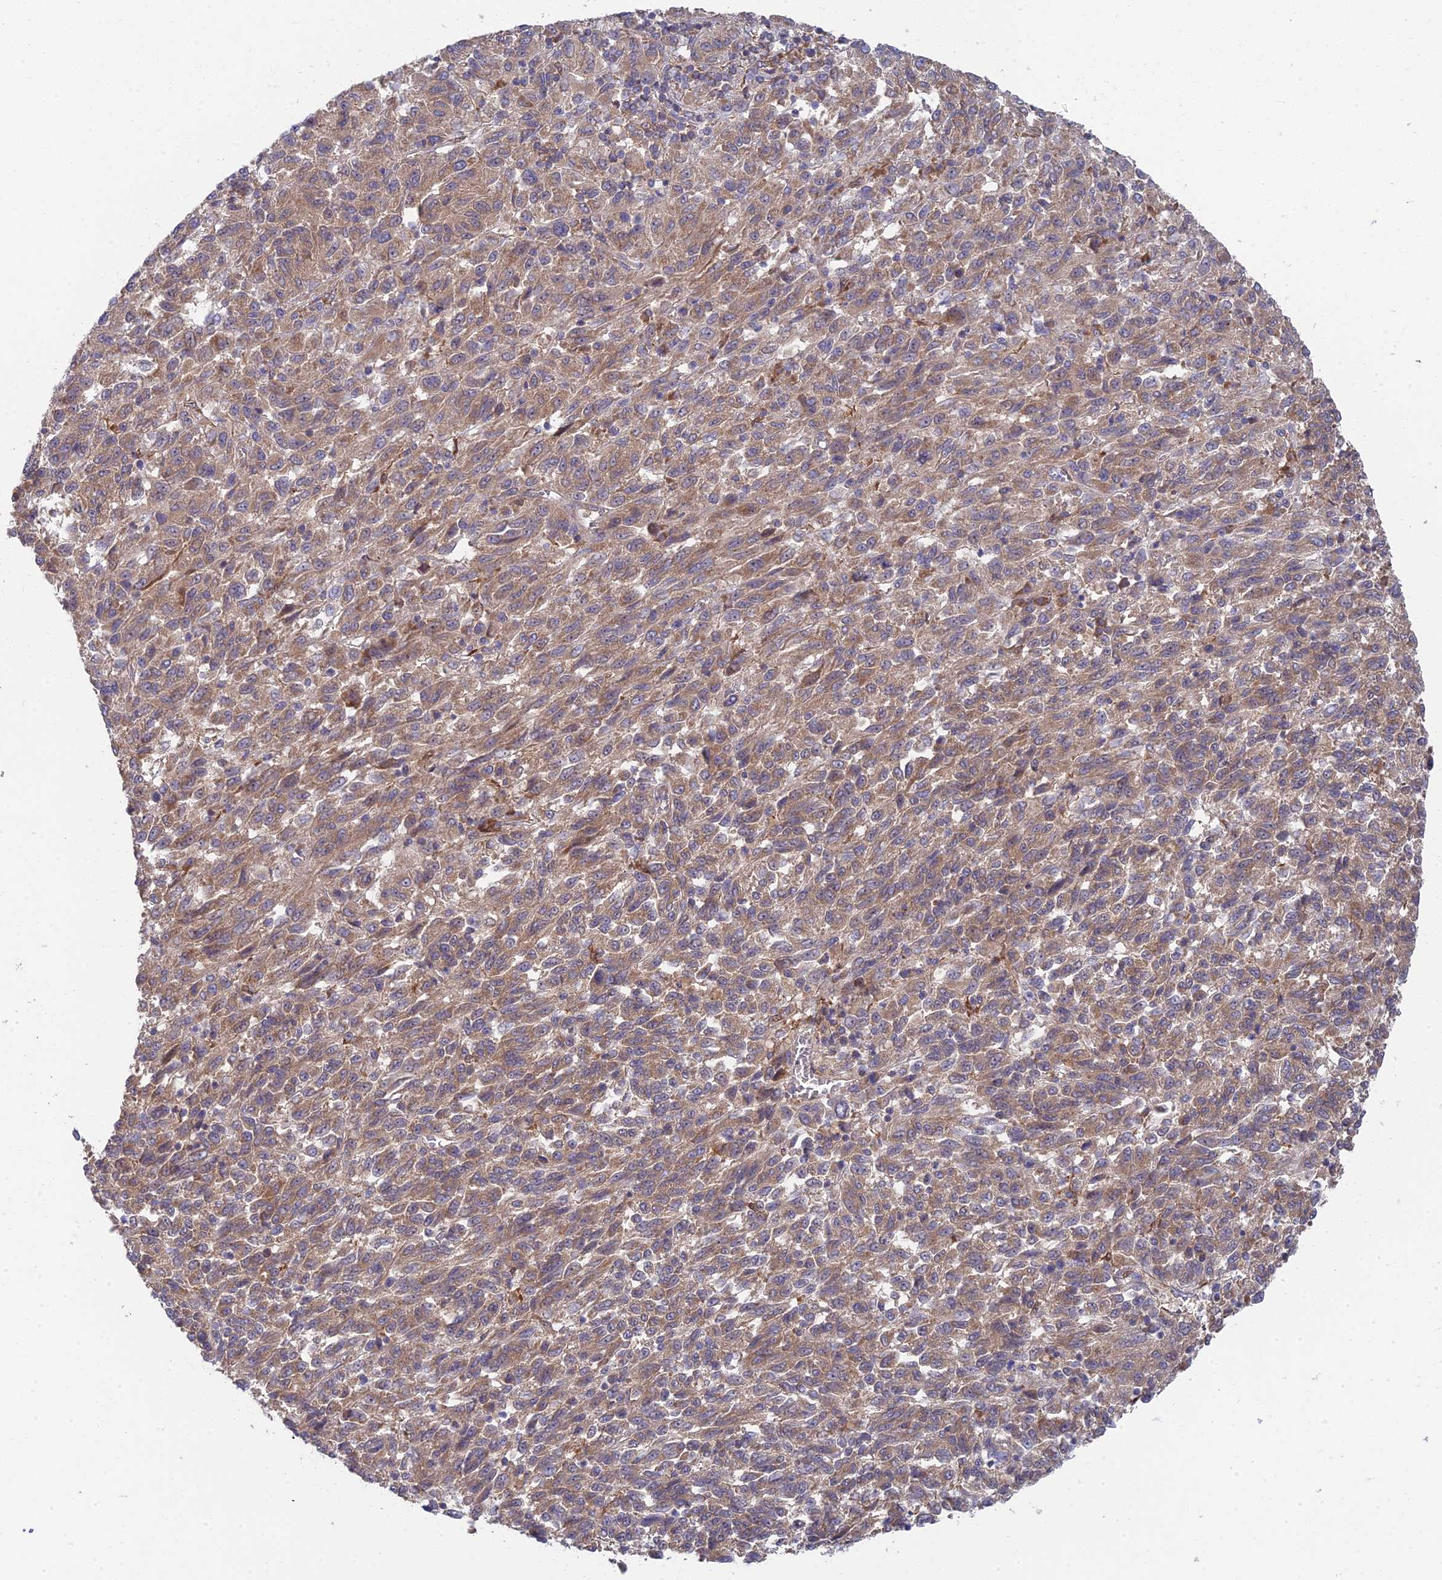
{"staining": {"intensity": "weak", "quantity": ">75%", "location": "cytoplasmic/membranous"}, "tissue": "melanoma", "cell_type": "Tumor cells", "image_type": "cancer", "snomed": [{"axis": "morphology", "description": "Malignant melanoma, Metastatic site"}, {"axis": "topography", "description": "Lung"}], "caption": "Brown immunohistochemical staining in malignant melanoma (metastatic site) demonstrates weak cytoplasmic/membranous expression in about >75% of tumor cells.", "gene": "INCA1", "patient": {"sex": "male", "age": 64}}